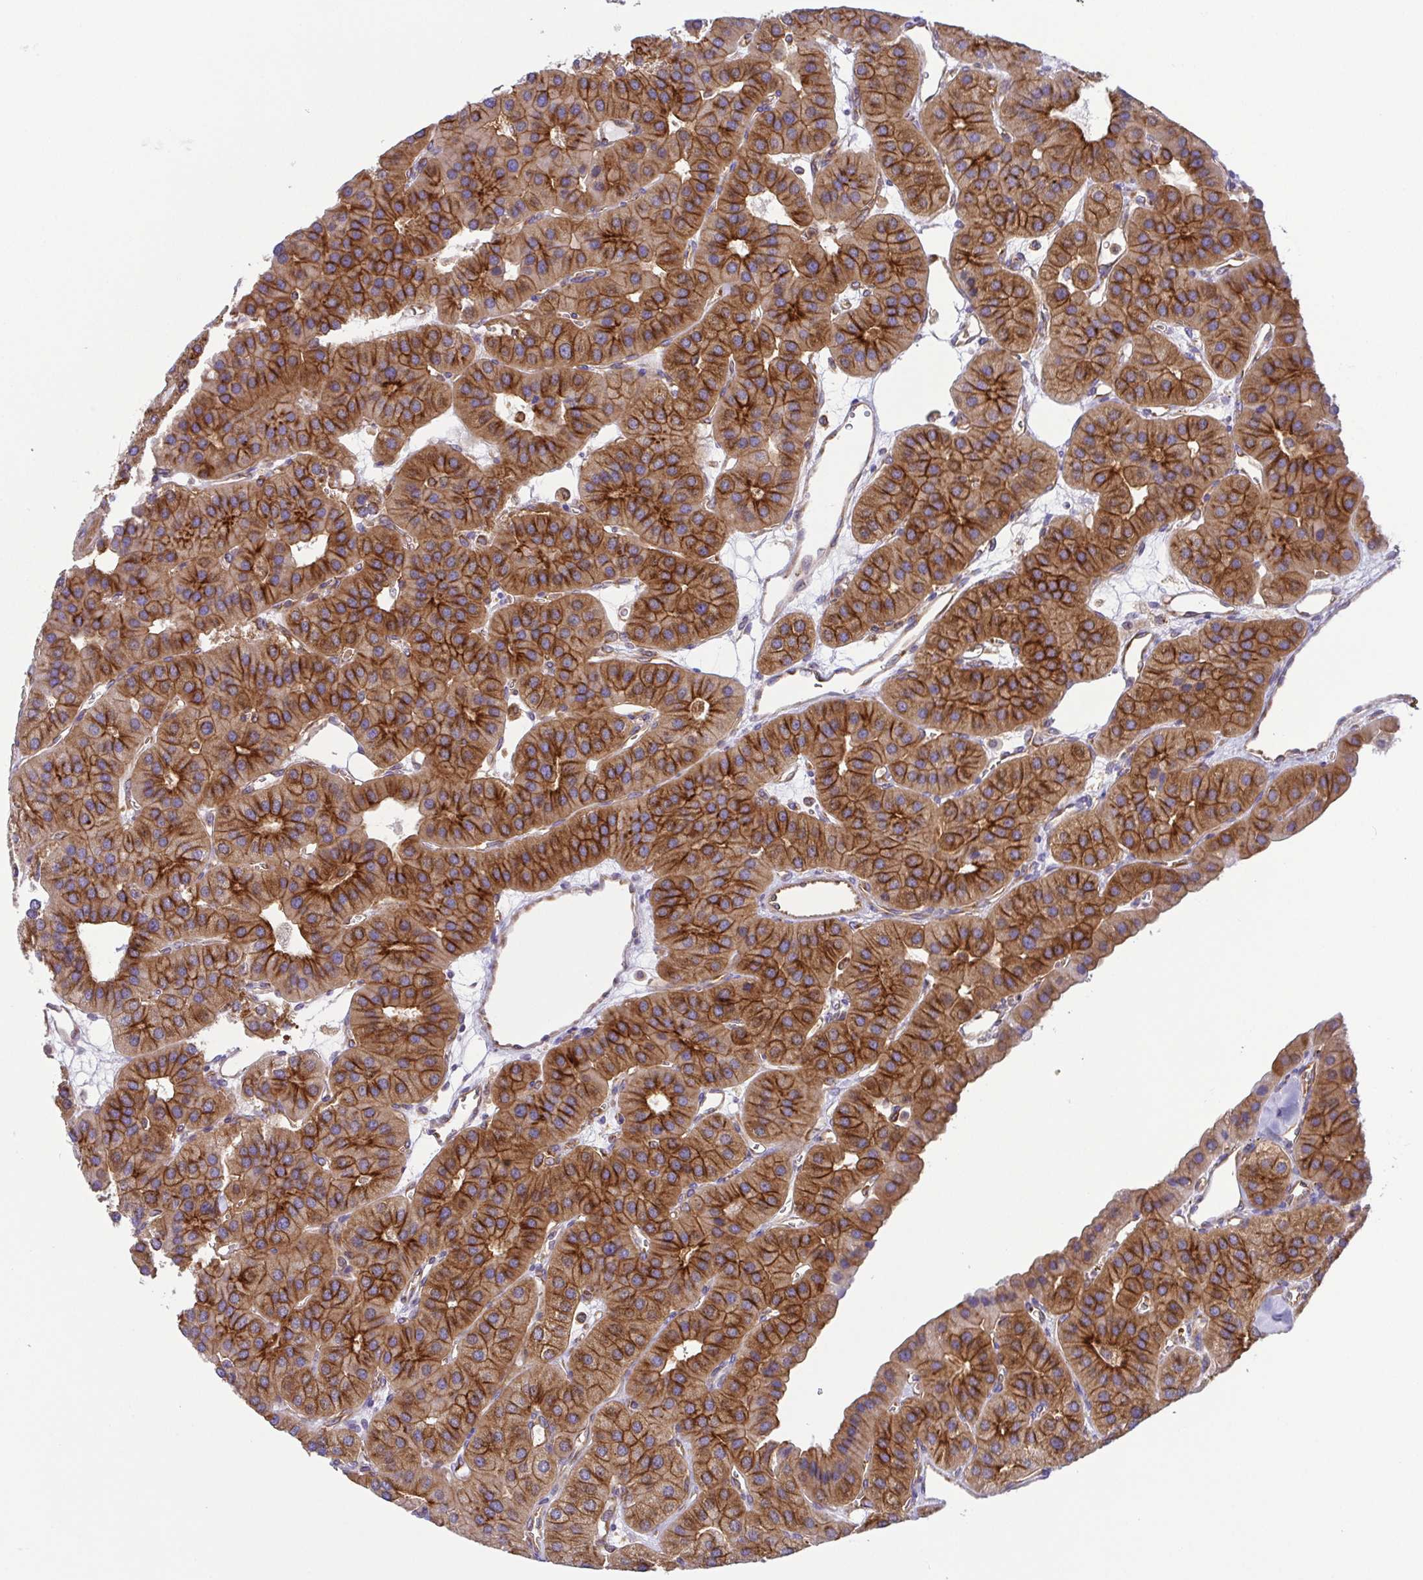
{"staining": {"intensity": "strong", "quantity": ">75%", "location": "cytoplasmic/membranous"}, "tissue": "parathyroid gland", "cell_type": "Glandular cells", "image_type": "normal", "snomed": [{"axis": "morphology", "description": "Normal tissue, NOS"}, {"axis": "morphology", "description": "Adenoma, NOS"}, {"axis": "topography", "description": "Parathyroid gland"}], "caption": "Human parathyroid gland stained with a brown dye shows strong cytoplasmic/membranous positive staining in about >75% of glandular cells.", "gene": "KIF5B", "patient": {"sex": "female", "age": 86}}